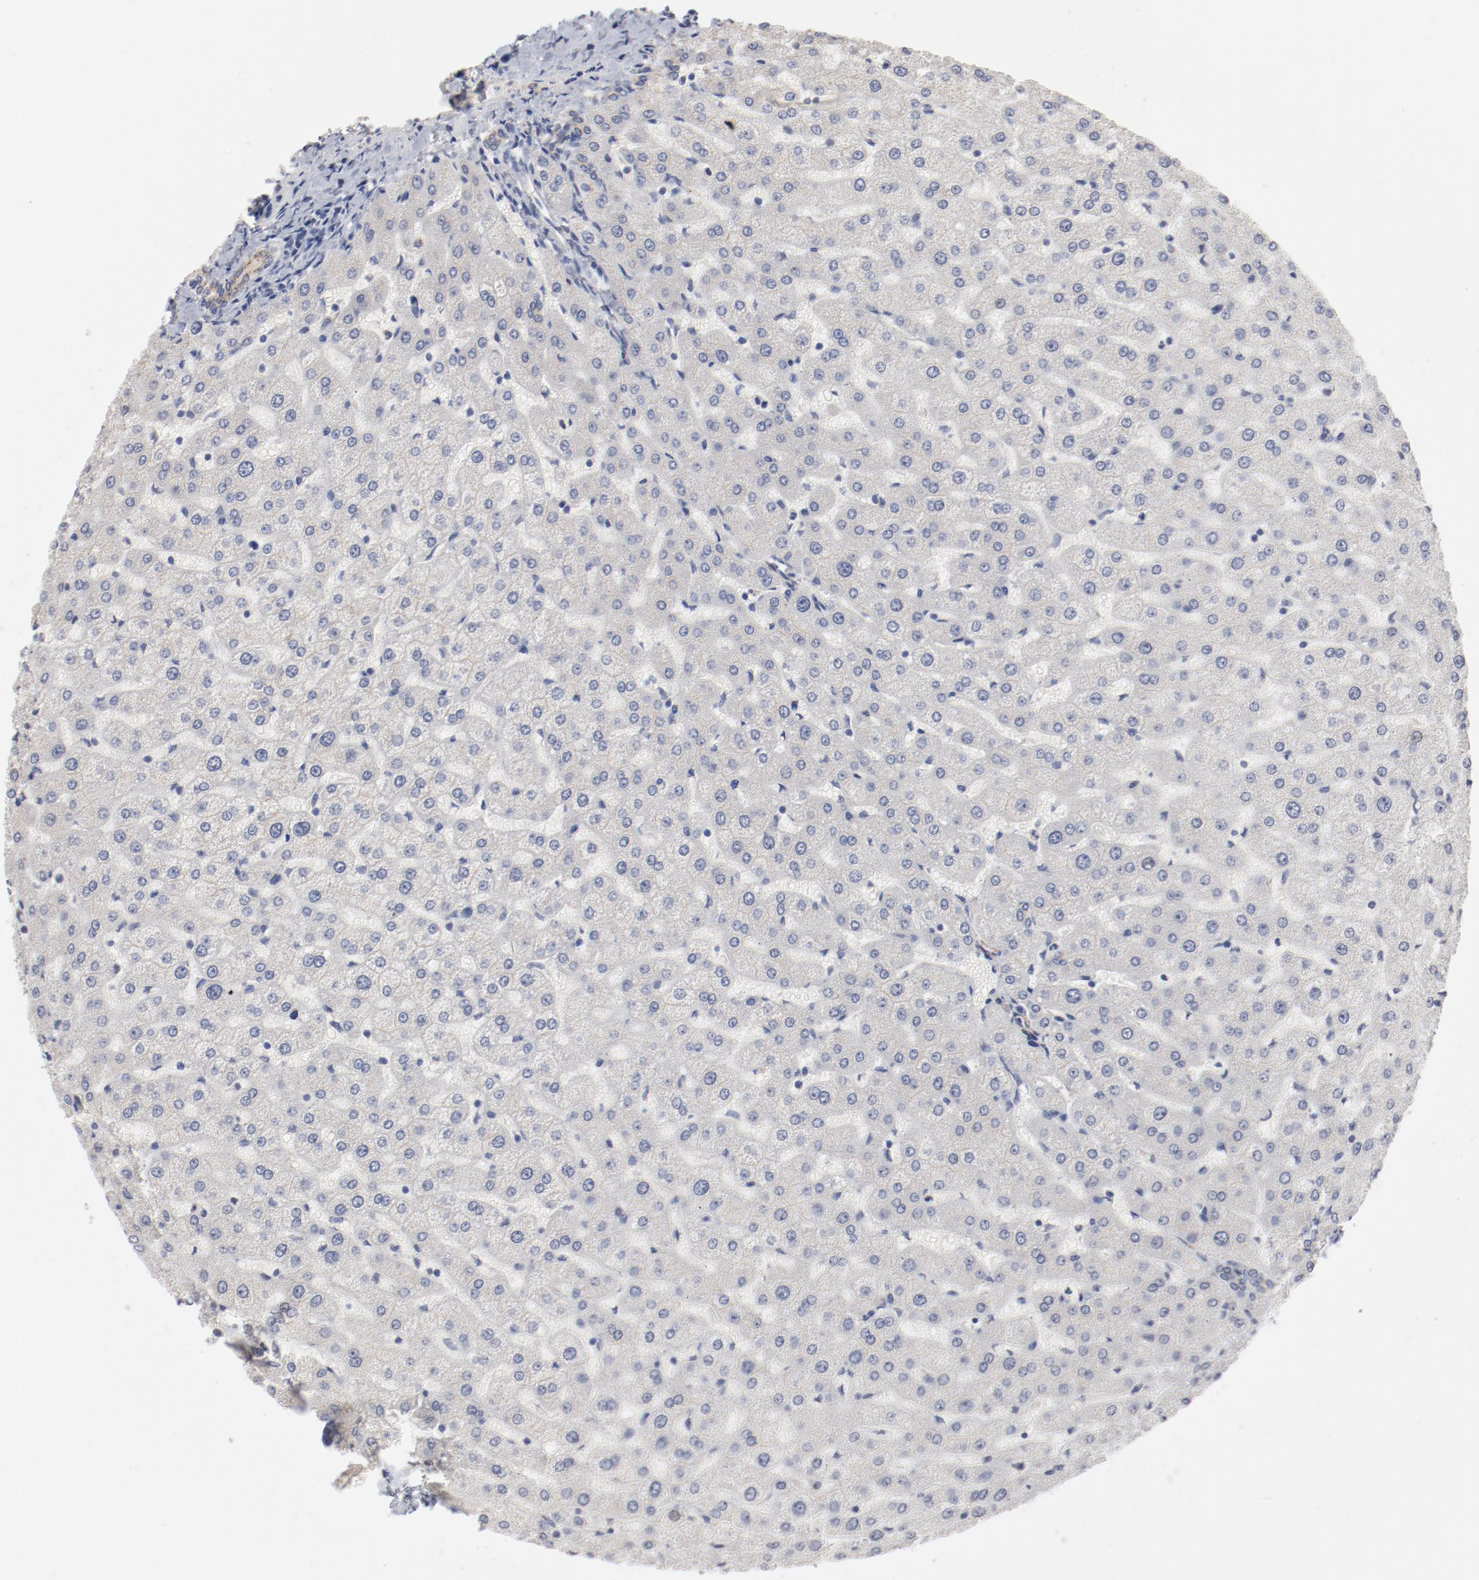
{"staining": {"intensity": "weak", "quantity": ">75%", "location": "cytoplasmic/membranous"}, "tissue": "liver", "cell_type": "Cholangiocytes", "image_type": "normal", "snomed": [{"axis": "morphology", "description": "Normal tissue, NOS"}, {"axis": "morphology", "description": "Fibrosis, NOS"}, {"axis": "topography", "description": "Liver"}], "caption": "Weak cytoplasmic/membranous expression for a protein is appreciated in approximately >75% of cholangiocytes of benign liver using IHC.", "gene": "AK7", "patient": {"sex": "female", "age": 29}}